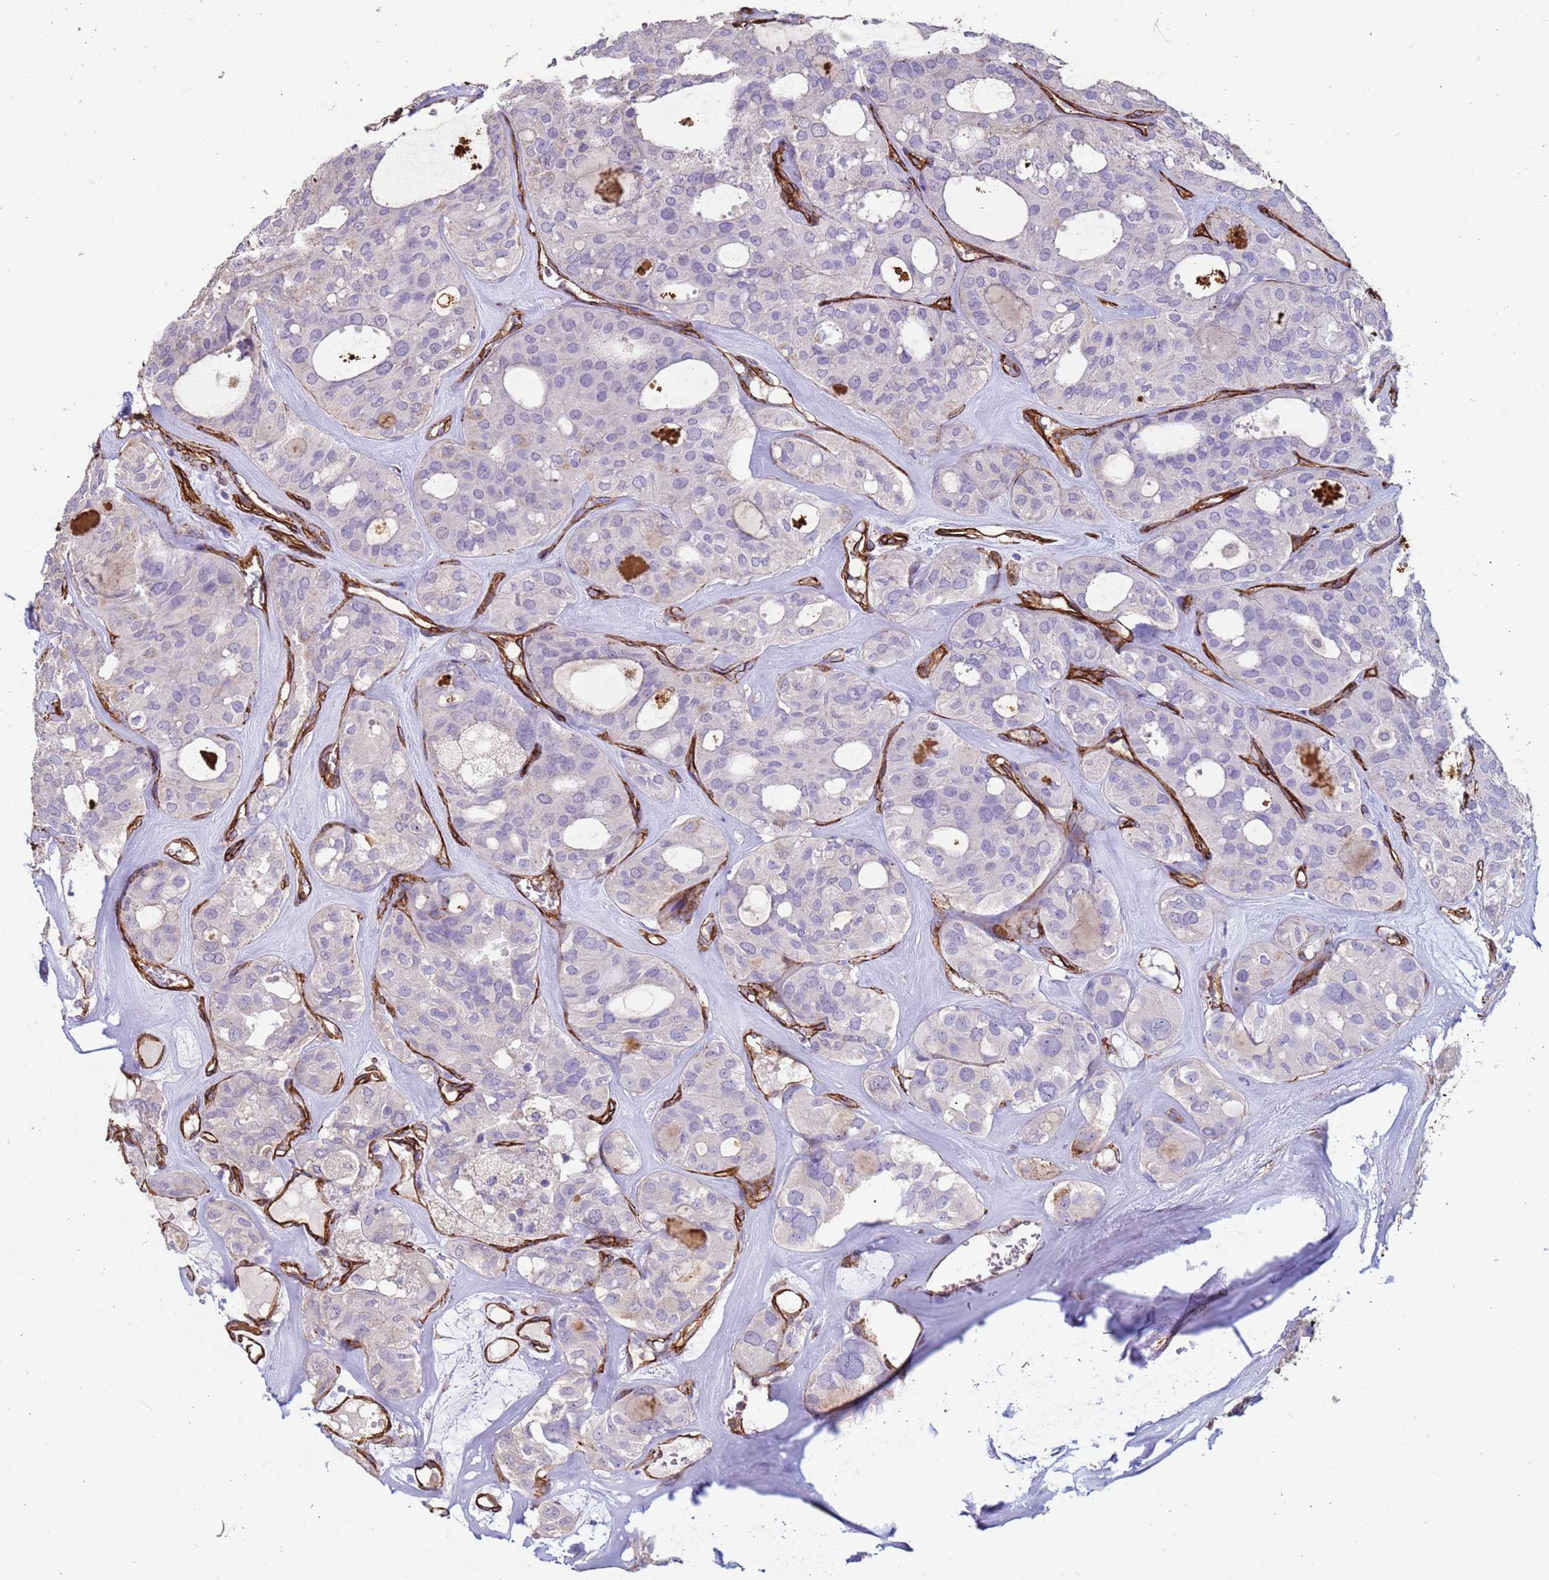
{"staining": {"intensity": "negative", "quantity": "none", "location": "none"}, "tissue": "thyroid cancer", "cell_type": "Tumor cells", "image_type": "cancer", "snomed": [{"axis": "morphology", "description": "Follicular adenoma carcinoma, NOS"}, {"axis": "topography", "description": "Thyroid gland"}], "caption": "Tumor cells are negative for brown protein staining in thyroid follicular adenoma carcinoma.", "gene": "GASK1A", "patient": {"sex": "male", "age": 75}}